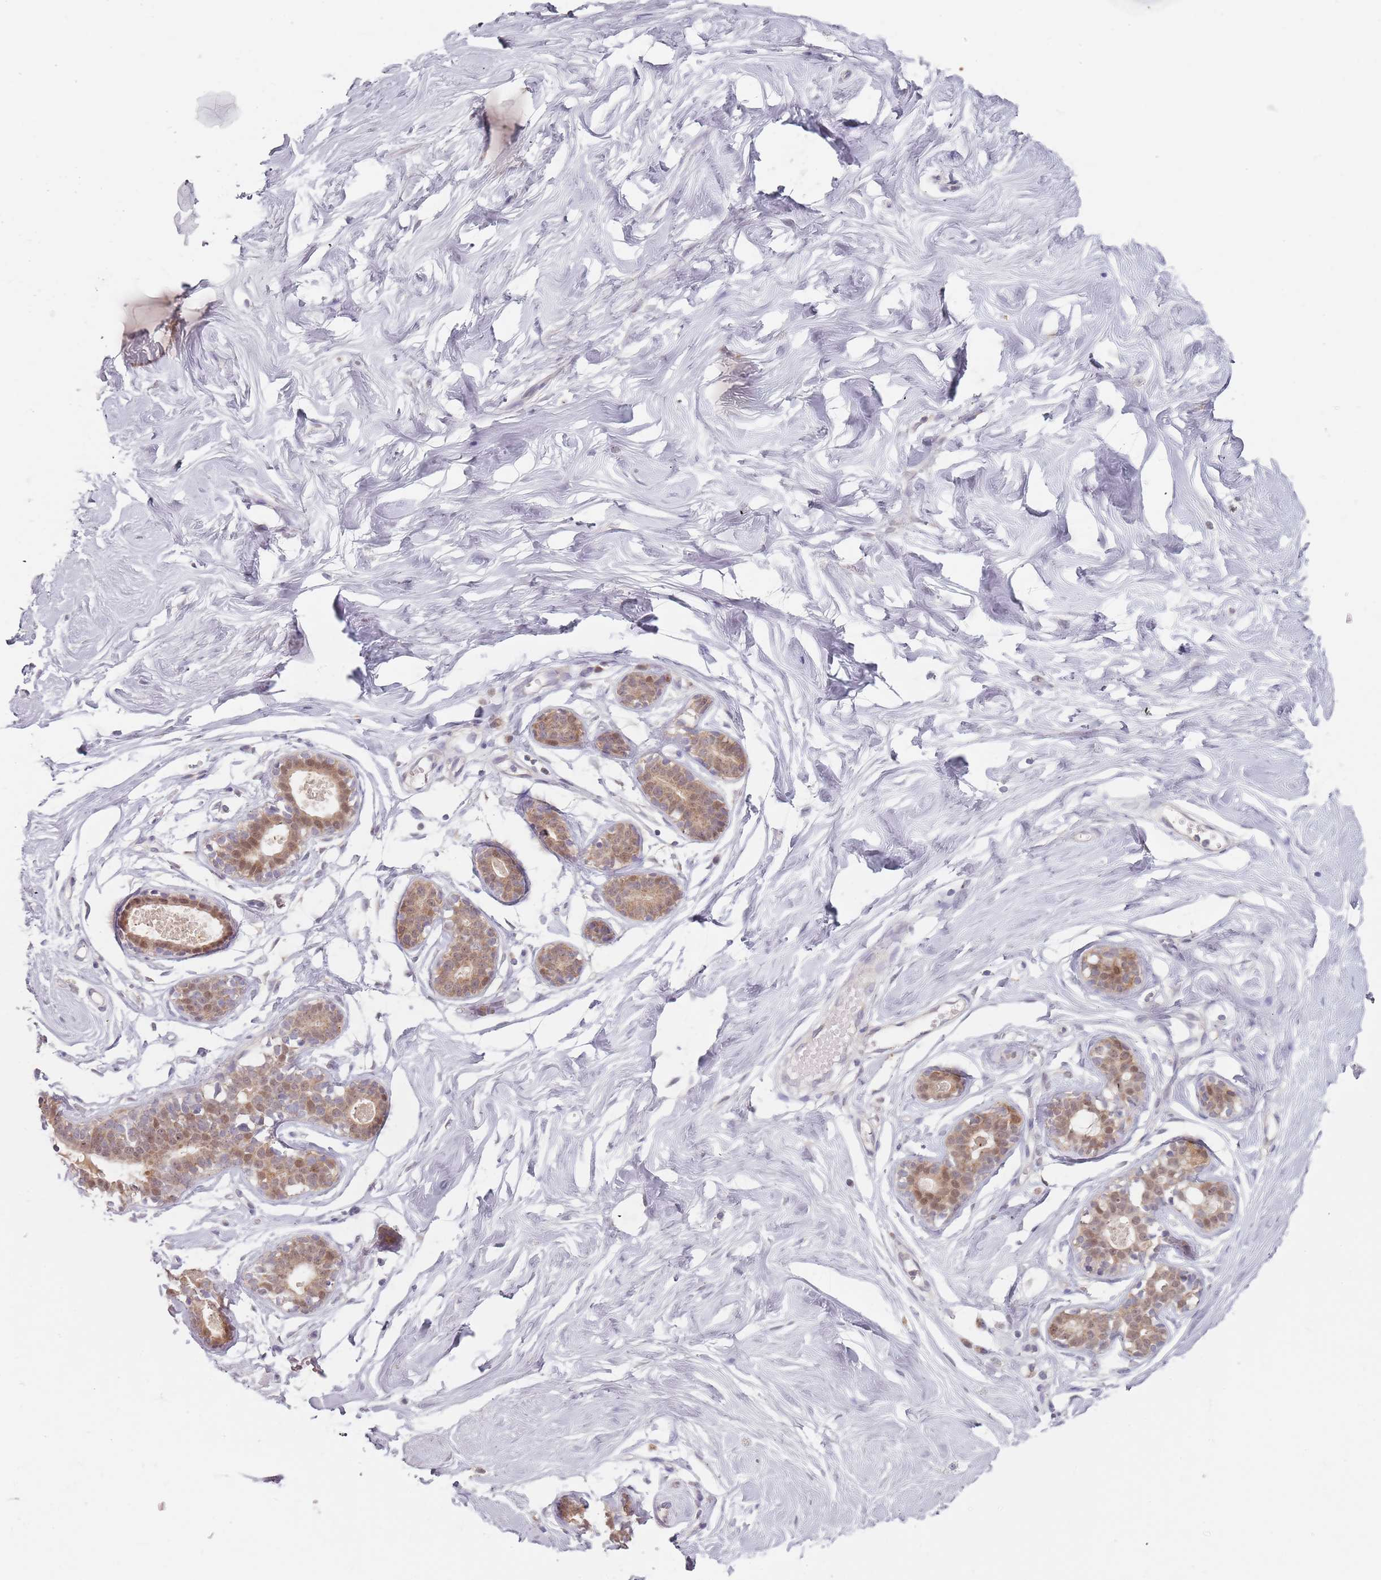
{"staining": {"intensity": "negative", "quantity": "none", "location": "none"}, "tissue": "breast", "cell_type": "Adipocytes", "image_type": "normal", "snomed": [{"axis": "morphology", "description": "Normal tissue, NOS"}, {"axis": "morphology", "description": "Adenoma, NOS"}, {"axis": "topography", "description": "Breast"}], "caption": "High magnification brightfield microscopy of benign breast stained with DAB (3,3'-diaminobenzidine) (brown) and counterstained with hematoxylin (blue): adipocytes show no significant expression. (Stains: DAB (3,3'-diaminobenzidine) immunohistochemistry (IHC) with hematoxylin counter stain, Microscopy: brightfield microscopy at high magnification).", "gene": "NAXE", "patient": {"sex": "female", "age": 23}}